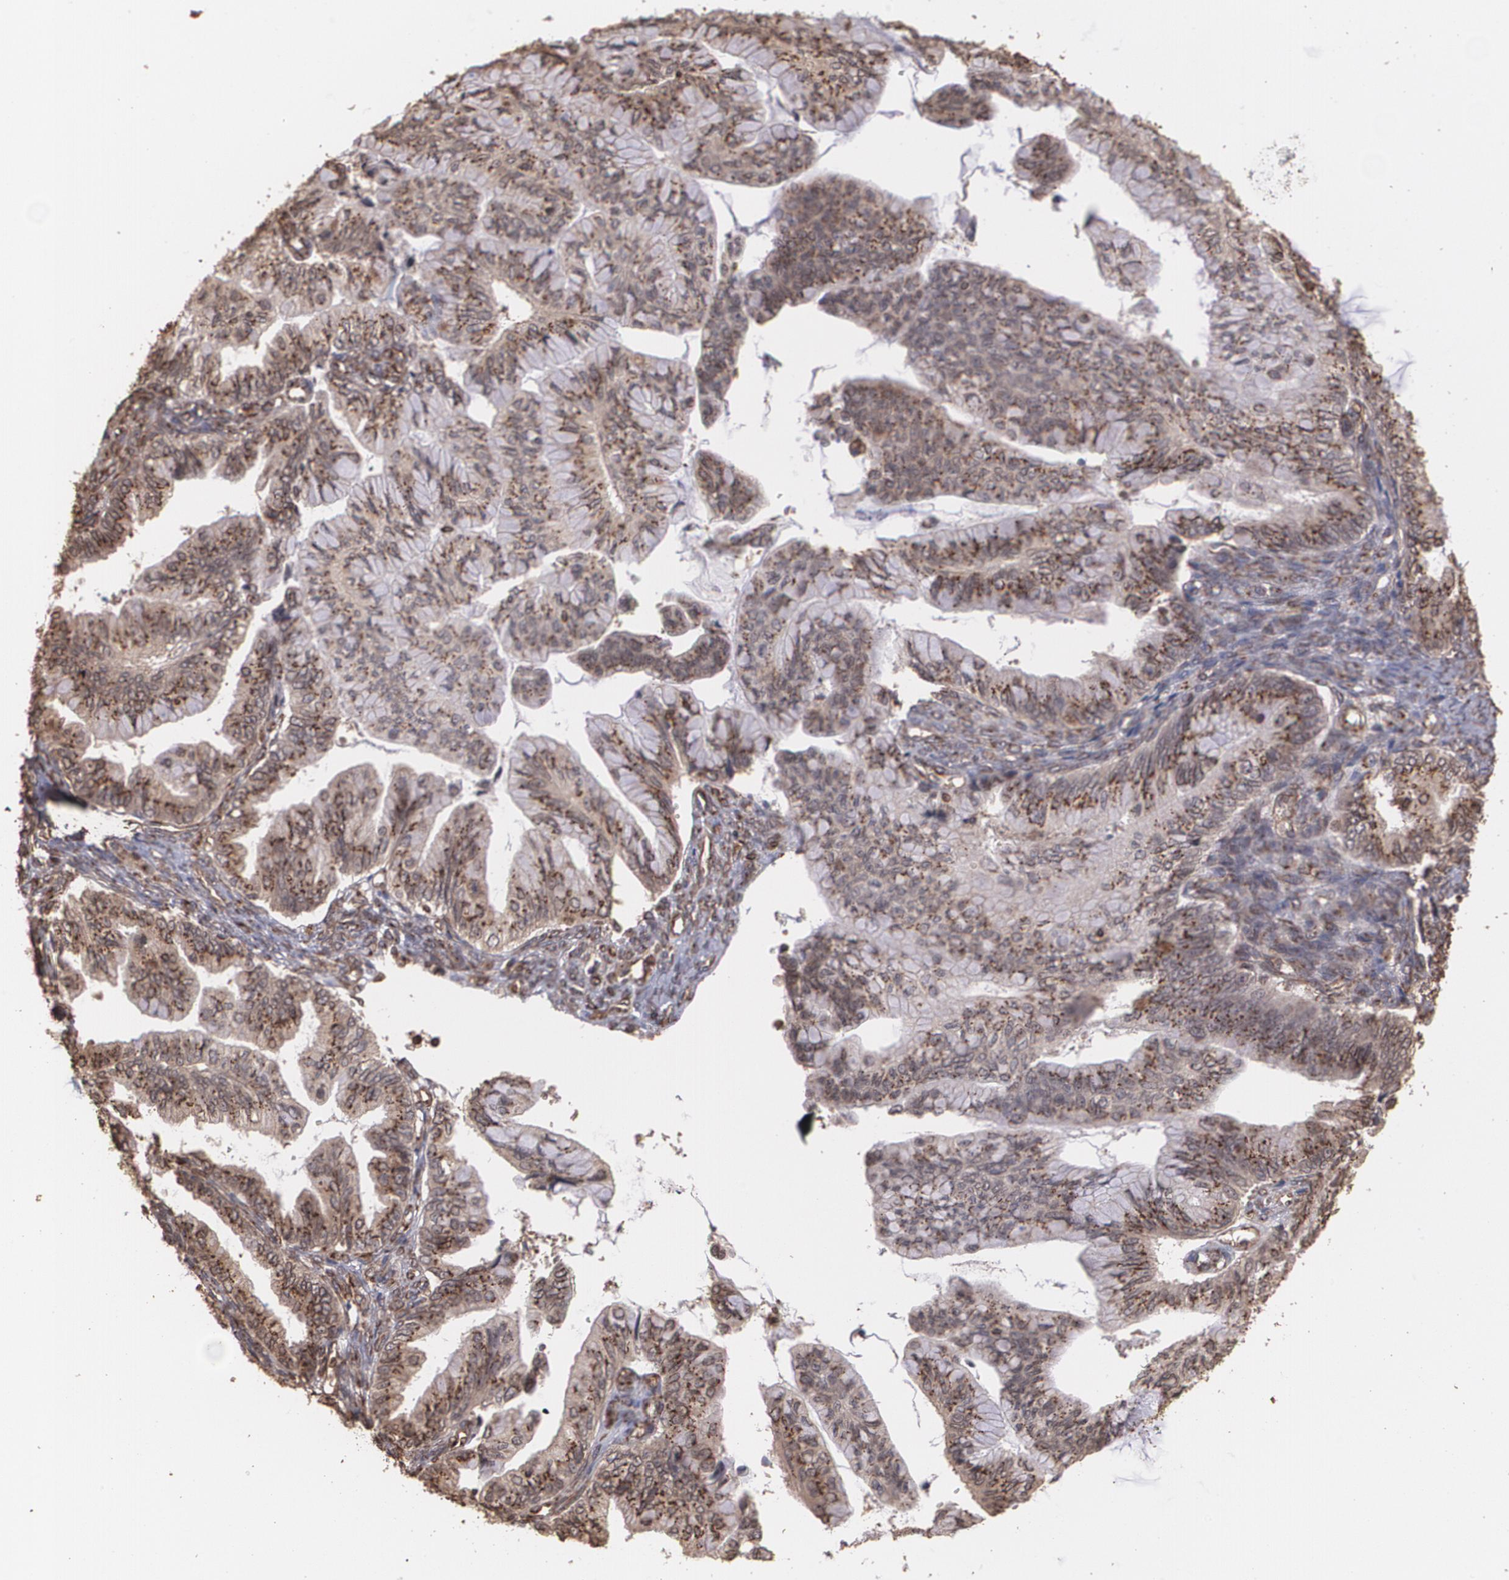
{"staining": {"intensity": "strong", "quantity": ">75%", "location": "cytoplasmic/membranous"}, "tissue": "ovarian cancer", "cell_type": "Tumor cells", "image_type": "cancer", "snomed": [{"axis": "morphology", "description": "Cystadenocarcinoma, mucinous, NOS"}, {"axis": "topography", "description": "Ovary"}], "caption": "Ovarian cancer stained with DAB IHC displays high levels of strong cytoplasmic/membranous positivity in approximately >75% of tumor cells. Using DAB (3,3'-diaminobenzidine) (brown) and hematoxylin (blue) stains, captured at high magnification using brightfield microscopy.", "gene": "TRIP11", "patient": {"sex": "female", "age": 36}}